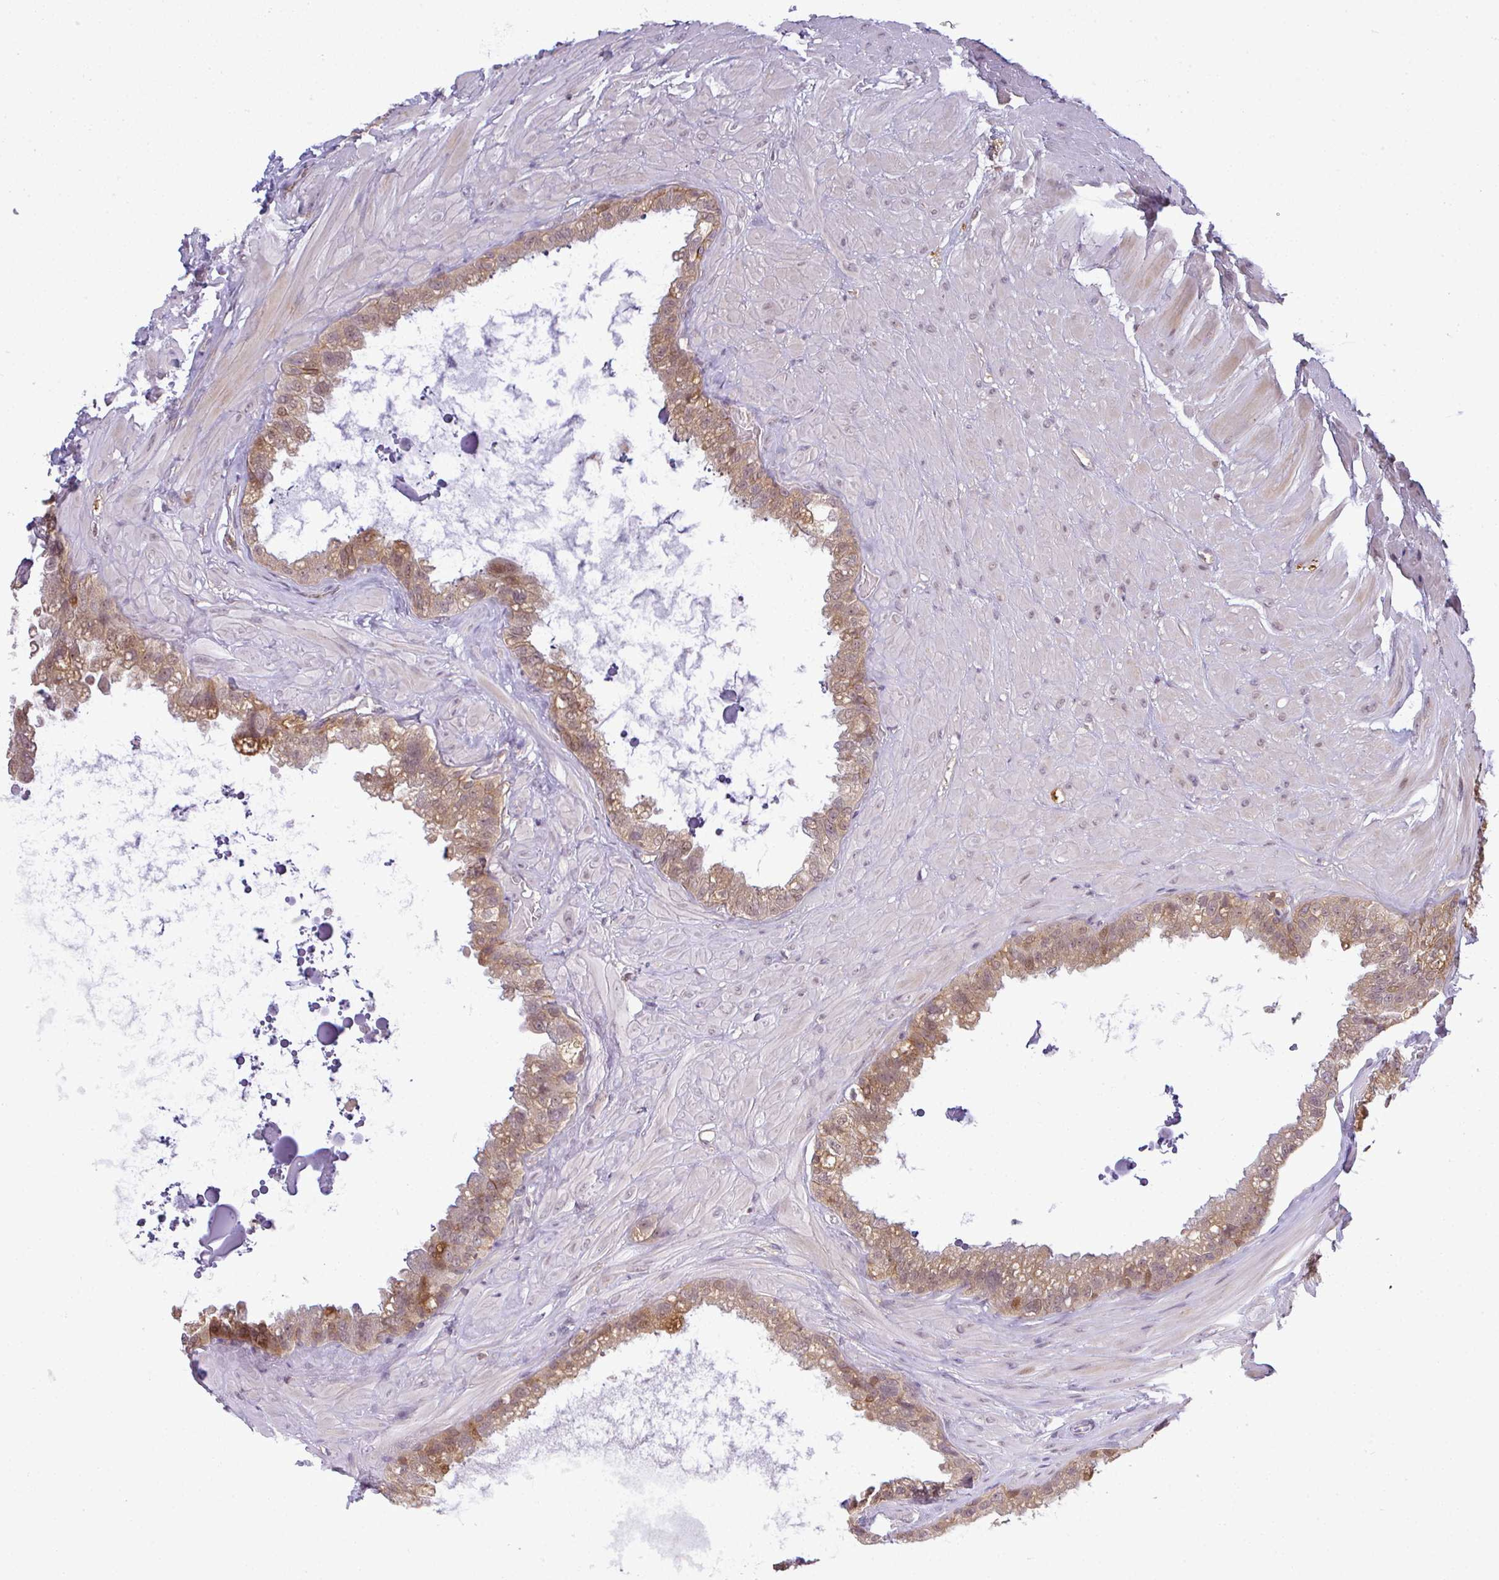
{"staining": {"intensity": "moderate", "quantity": ">75%", "location": "cytoplasmic/membranous"}, "tissue": "seminal vesicle", "cell_type": "Glandular cells", "image_type": "normal", "snomed": [{"axis": "morphology", "description": "Normal tissue, NOS"}, {"axis": "topography", "description": "Seminal veicle"}, {"axis": "topography", "description": "Peripheral nerve tissue"}], "caption": "IHC image of unremarkable seminal vesicle: seminal vesicle stained using immunohistochemistry (IHC) exhibits medium levels of moderate protein expression localized specifically in the cytoplasmic/membranous of glandular cells, appearing as a cytoplasmic/membranous brown color.", "gene": "FAM153A", "patient": {"sex": "male", "age": 76}}